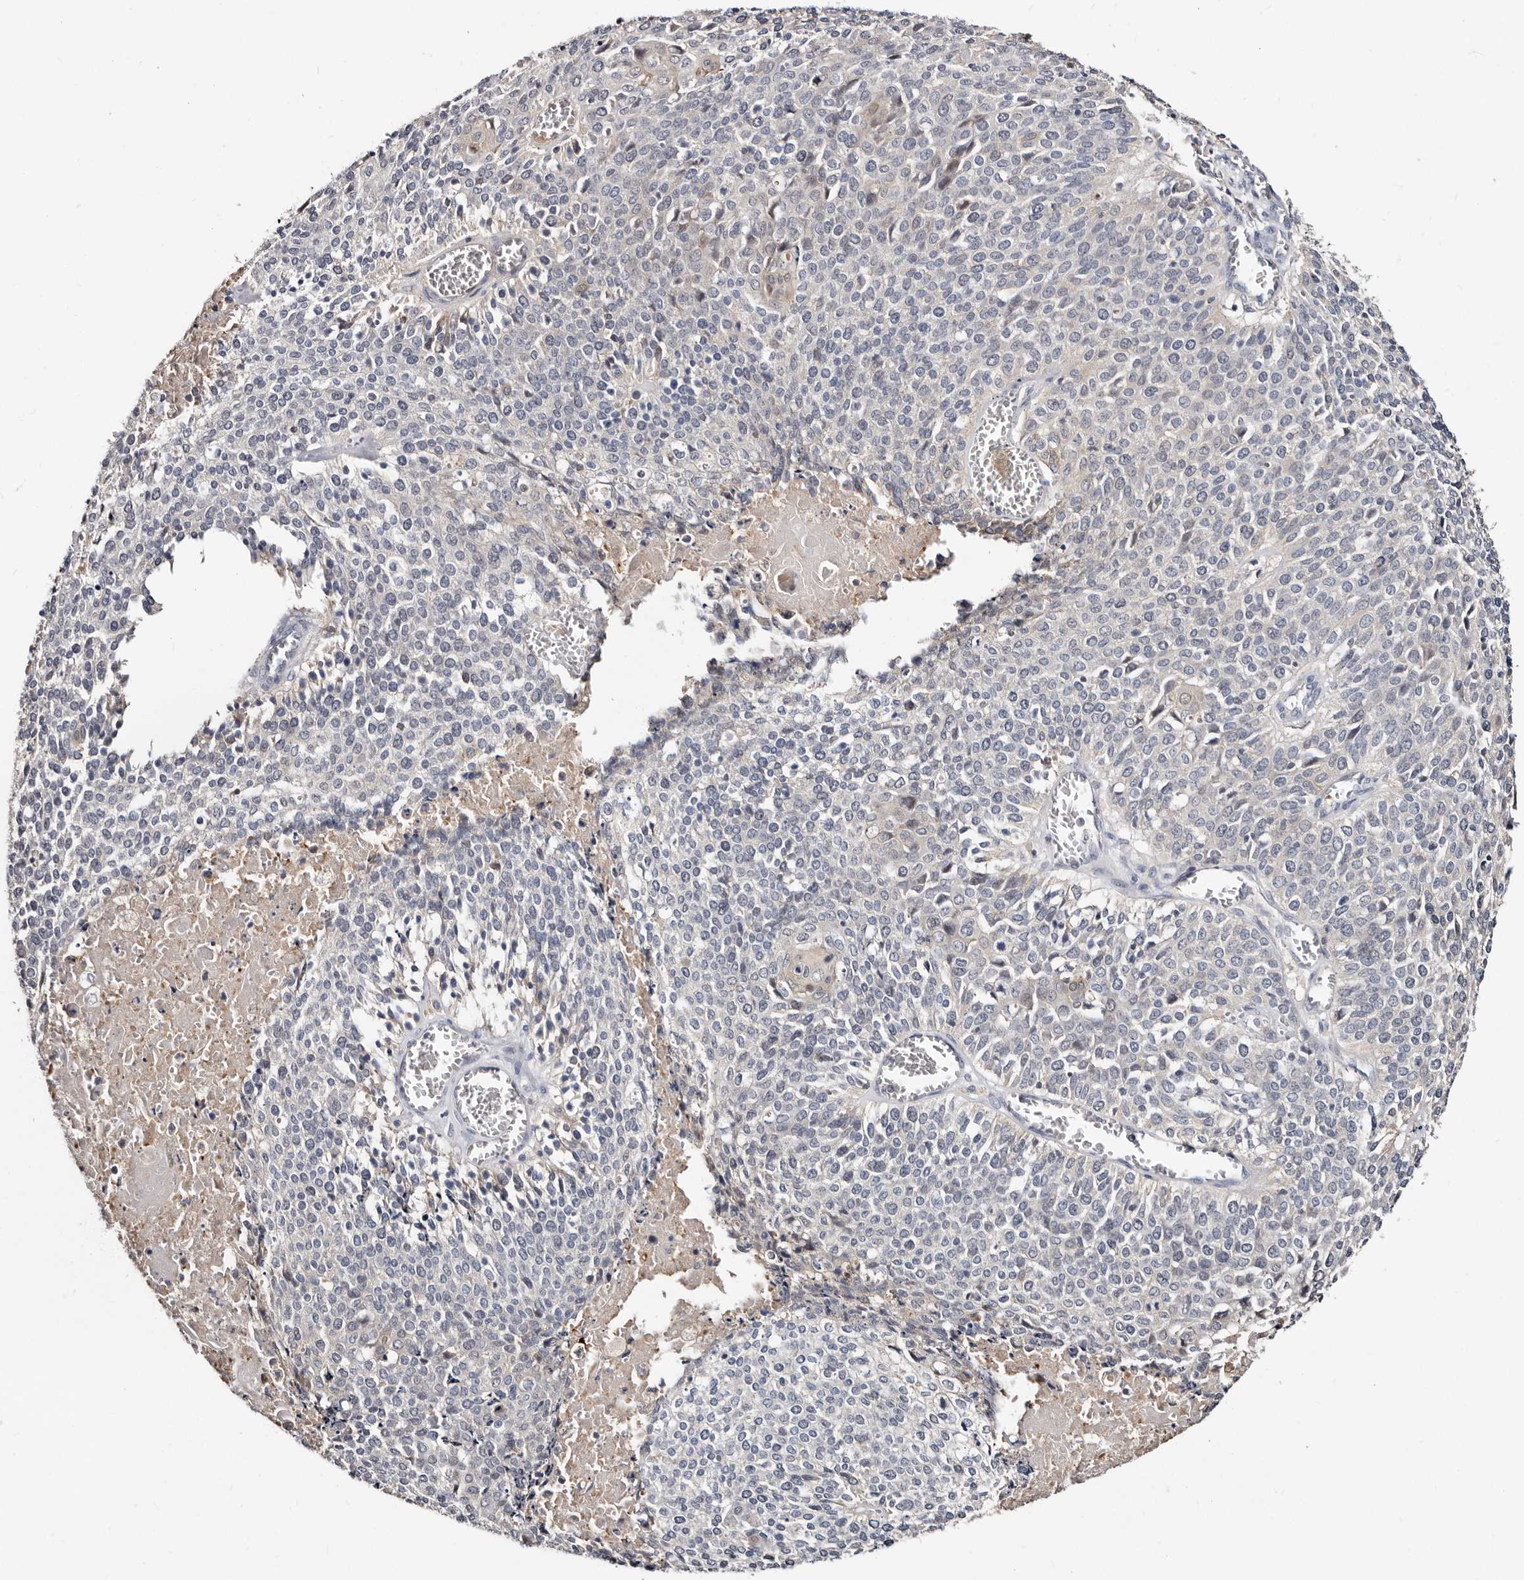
{"staining": {"intensity": "negative", "quantity": "none", "location": "none"}, "tissue": "cervical cancer", "cell_type": "Tumor cells", "image_type": "cancer", "snomed": [{"axis": "morphology", "description": "Squamous cell carcinoma, NOS"}, {"axis": "topography", "description": "Cervix"}], "caption": "A photomicrograph of human cervical cancer is negative for staining in tumor cells.", "gene": "MRPS33", "patient": {"sex": "female", "age": 39}}